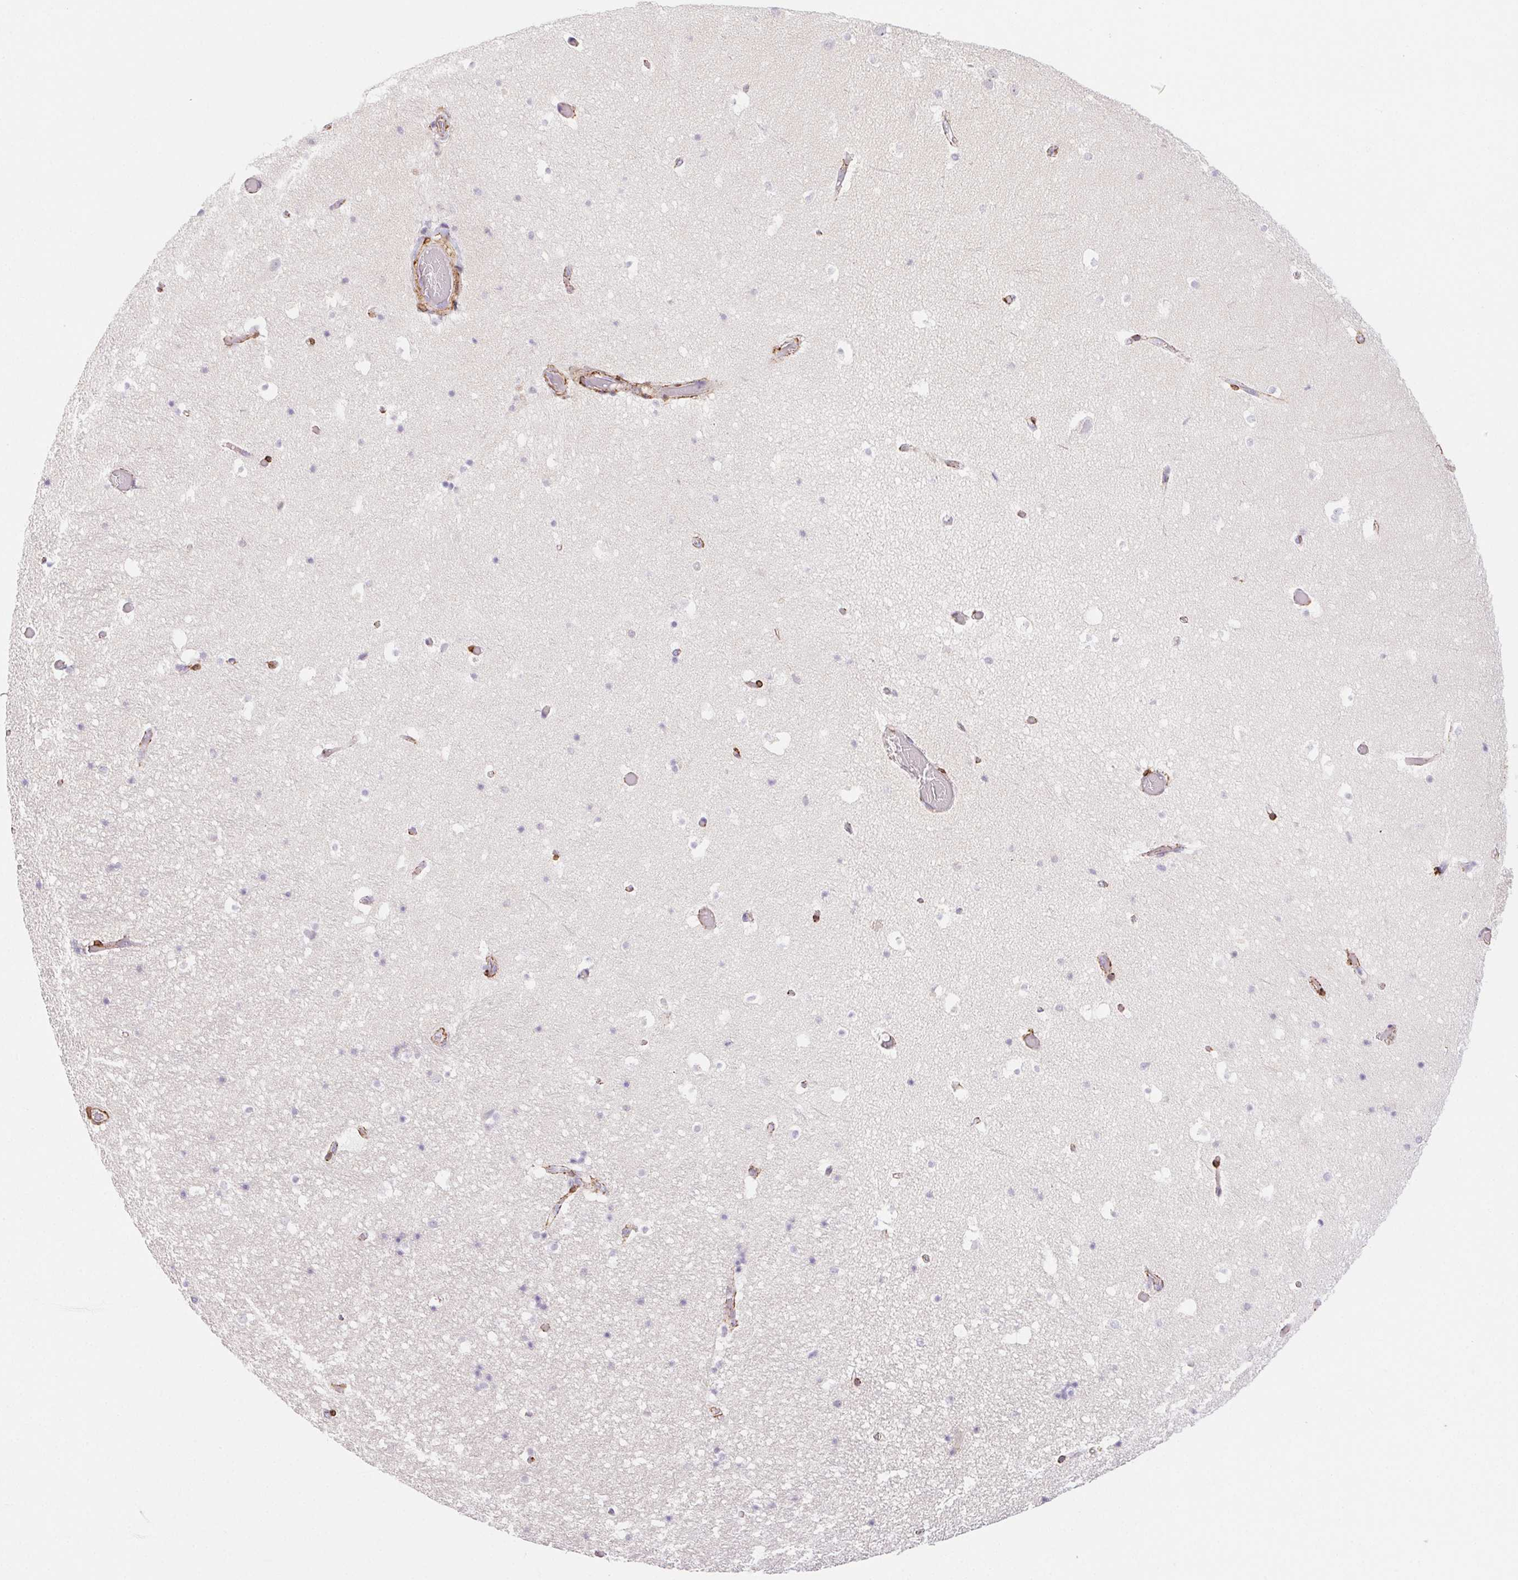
{"staining": {"intensity": "negative", "quantity": "none", "location": "none"}, "tissue": "hippocampus", "cell_type": "Glial cells", "image_type": "normal", "snomed": [{"axis": "morphology", "description": "Normal tissue, NOS"}, {"axis": "topography", "description": "Hippocampus"}], "caption": "Immunohistochemistry of unremarkable human hippocampus displays no positivity in glial cells.", "gene": "HRC", "patient": {"sex": "male", "age": 26}}